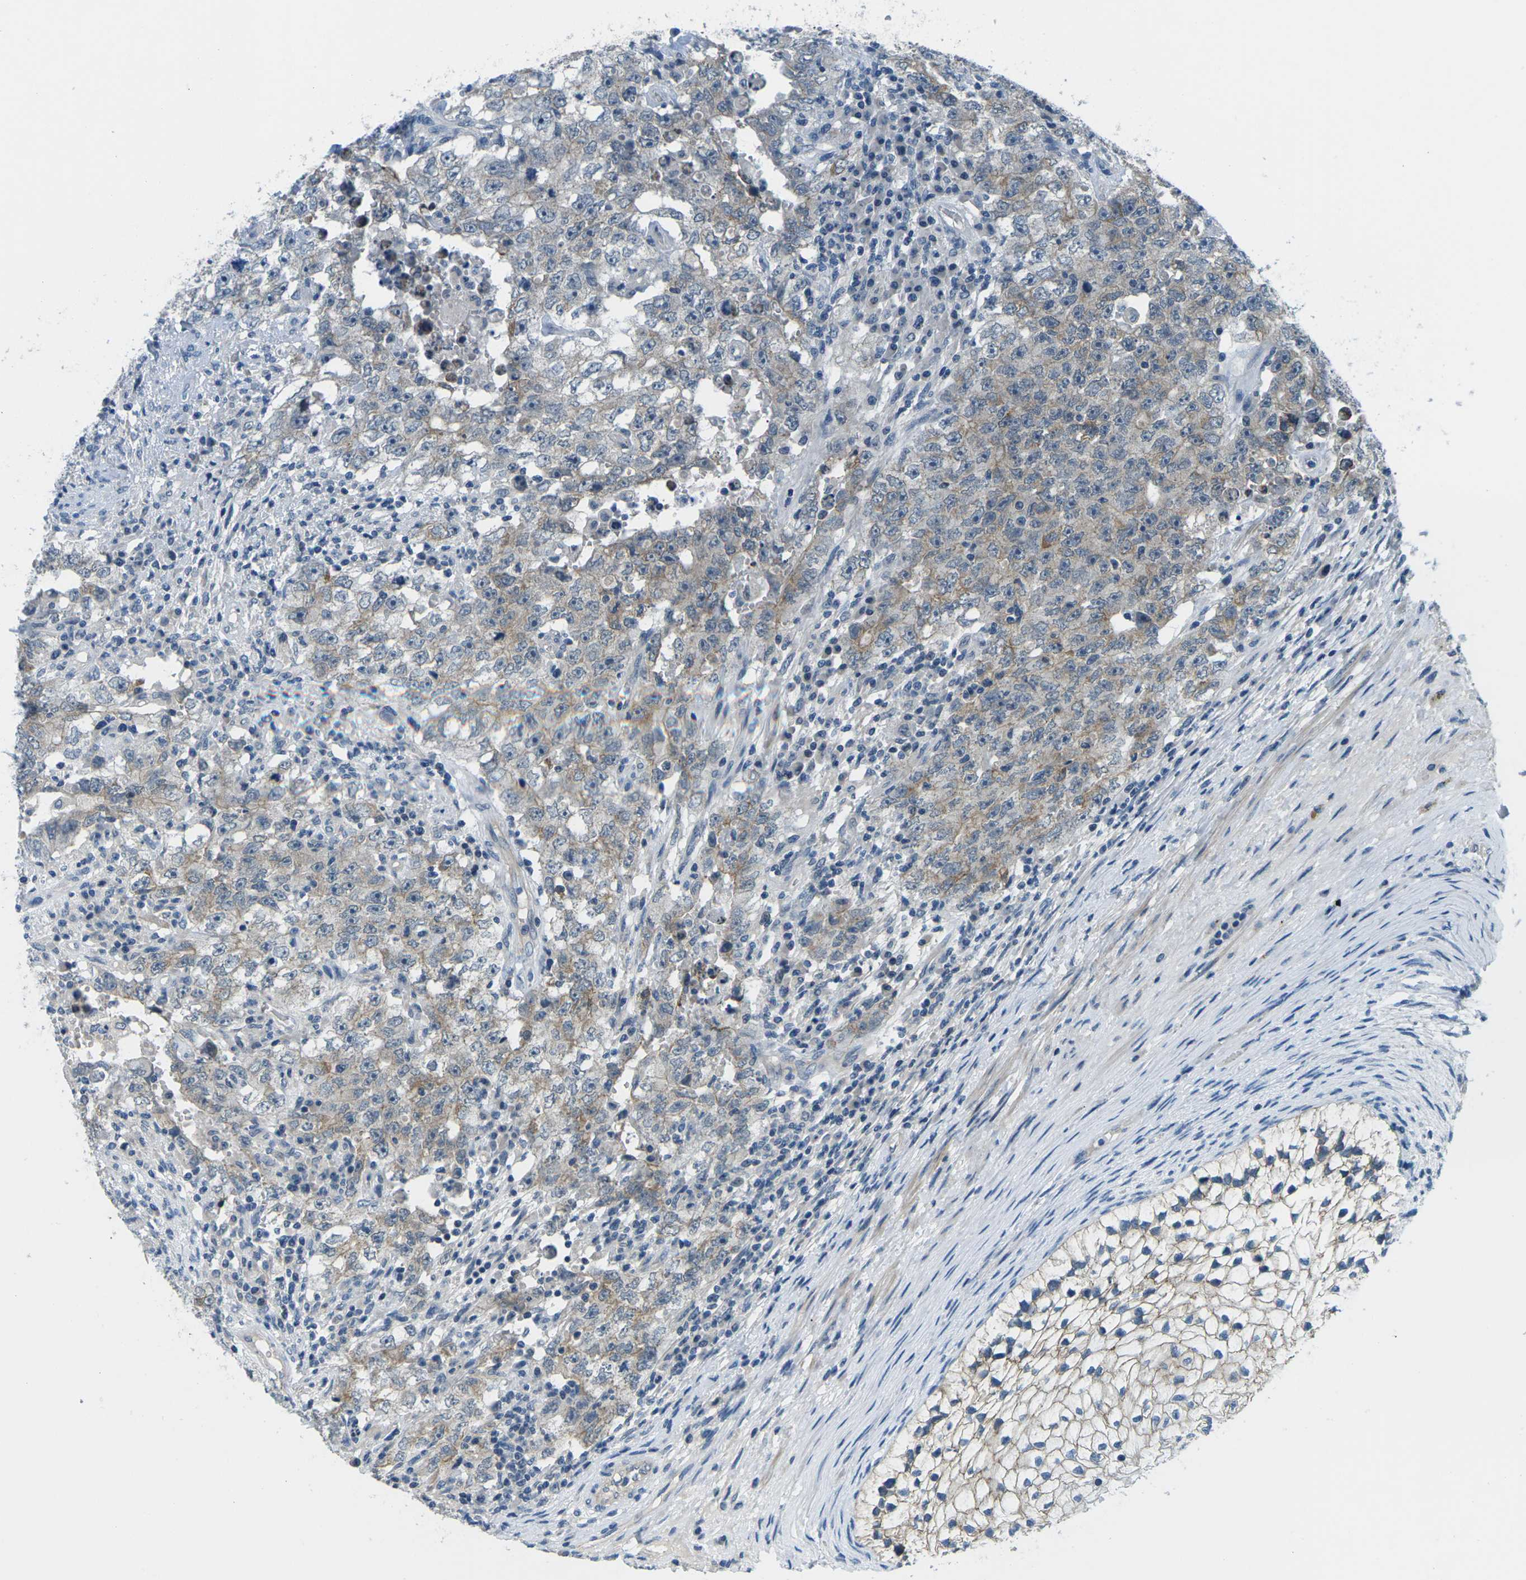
{"staining": {"intensity": "weak", "quantity": "25%-75%", "location": "cytoplasmic/membranous"}, "tissue": "testis cancer", "cell_type": "Tumor cells", "image_type": "cancer", "snomed": [{"axis": "morphology", "description": "Carcinoma, Embryonal, NOS"}, {"axis": "topography", "description": "Testis"}], "caption": "The micrograph exhibits immunohistochemical staining of testis cancer (embryonal carcinoma). There is weak cytoplasmic/membranous staining is appreciated in about 25%-75% of tumor cells.", "gene": "CTNND1", "patient": {"sex": "male", "age": 26}}